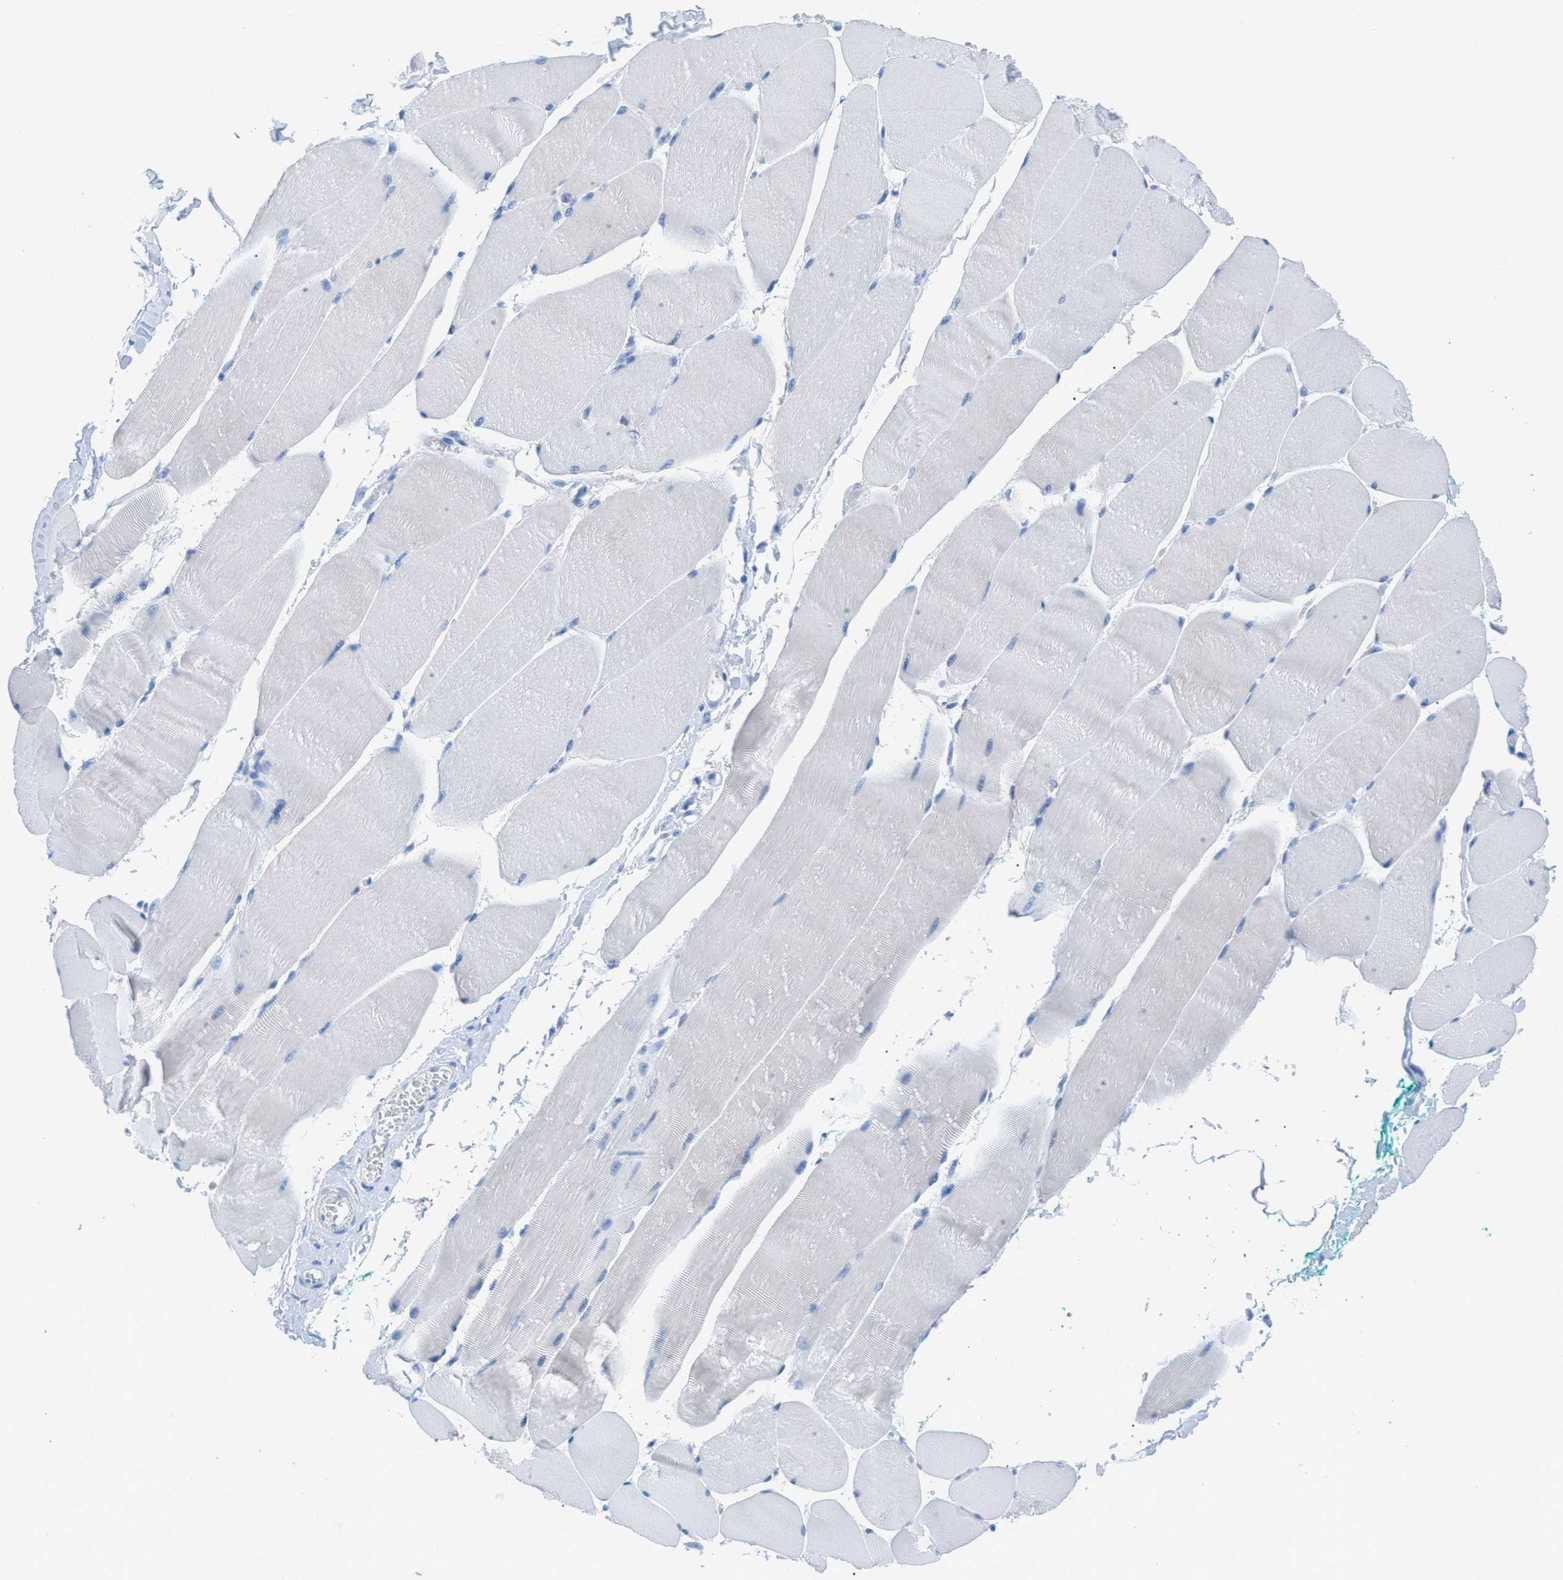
{"staining": {"intensity": "negative", "quantity": "none", "location": "none"}, "tissue": "skeletal muscle", "cell_type": "Myocytes", "image_type": "normal", "snomed": [{"axis": "morphology", "description": "Normal tissue, NOS"}, {"axis": "morphology", "description": "Squamous cell carcinoma, NOS"}, {"axis": "topography", "description": "Skeletal muscle"}], "caption": "Skeletal muscle stained for a protein using immunohistochemistry (IHC) demonstrates no expression myocytes.", "gene": "TCL1A", "patient": {"sex": "male", "age": 51}}